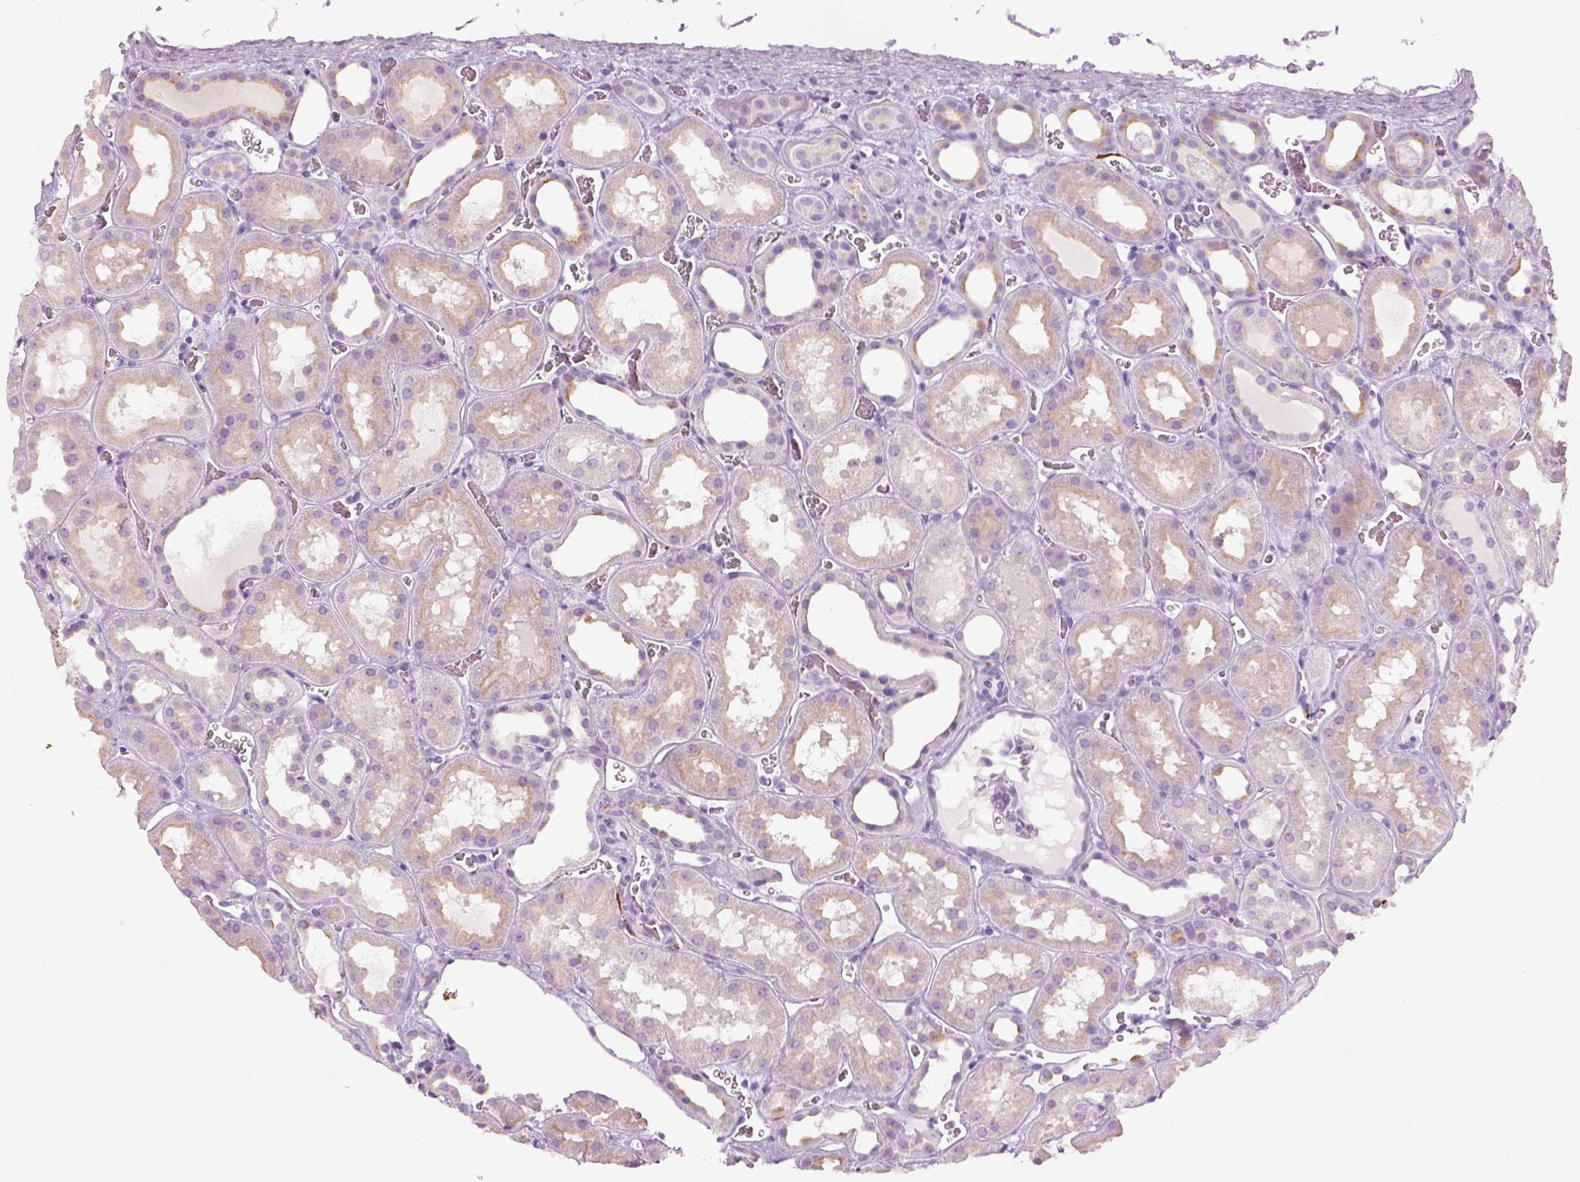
{"staining": {"intensity": "negative", "quantity": "none", "location": "none"}, "tissue": "kidney", "cell_type": "Cells in glomeruli", "image_type": "normal", "snomed": [{"axis": "morphology", "description": "Normal tissue, NOS"}, {"axis": "topography", "description": "Kidney"}], "caption": "Immunohistochemical staining of normal human kidney shows no significant positivity in cells in glomeruli. (DAB (3,3'-diaminobenzidine) IHC, high magnification).", "gene": "TH", "patient": {"sex": "female", "age": 41}}